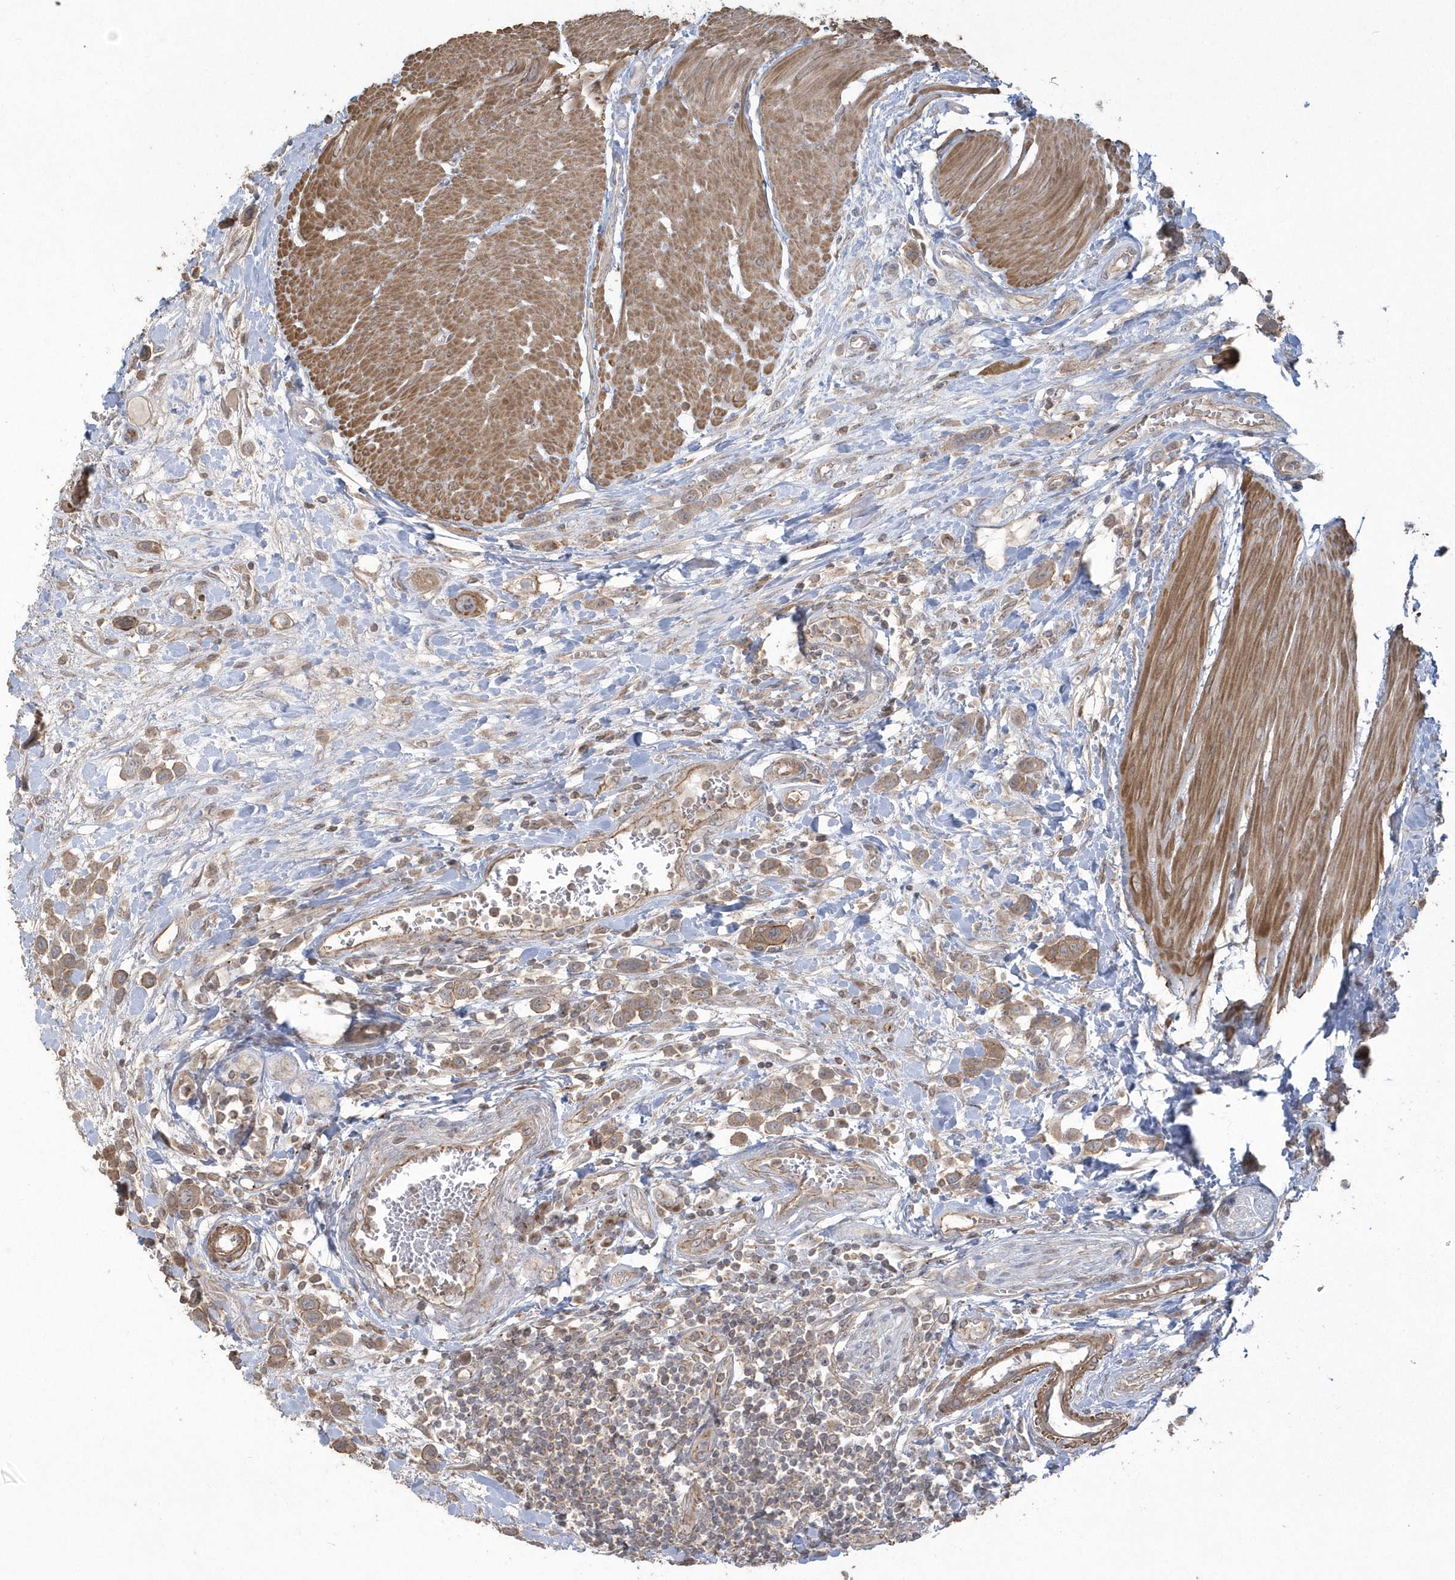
{"staining": {"intensity": "moderate", "quantity": ">75%", "location": "cytoplasmic/membranous"}, "tissue": "urothelial cancer", "cell_type": "Tumor cells", "image_type": "cancer", "snomed": [{"axis": "morphology", "description": "Urothelial carcinoma, High grade"}, {"axis": "topography", "description": "Urinary bladder"}], "caption": "High-magnification brightfield microscopy of urothelial carcinoma (high-grade) stained with DAB (brown) and counterstained with hematoxylin (blue). tumor cells exhibit moderate cytoplasmic/membranous positivity is identified in approximately>75% of cells.", "gene": "ARMC8", "patient": {"sex": "male", "age": 50}}